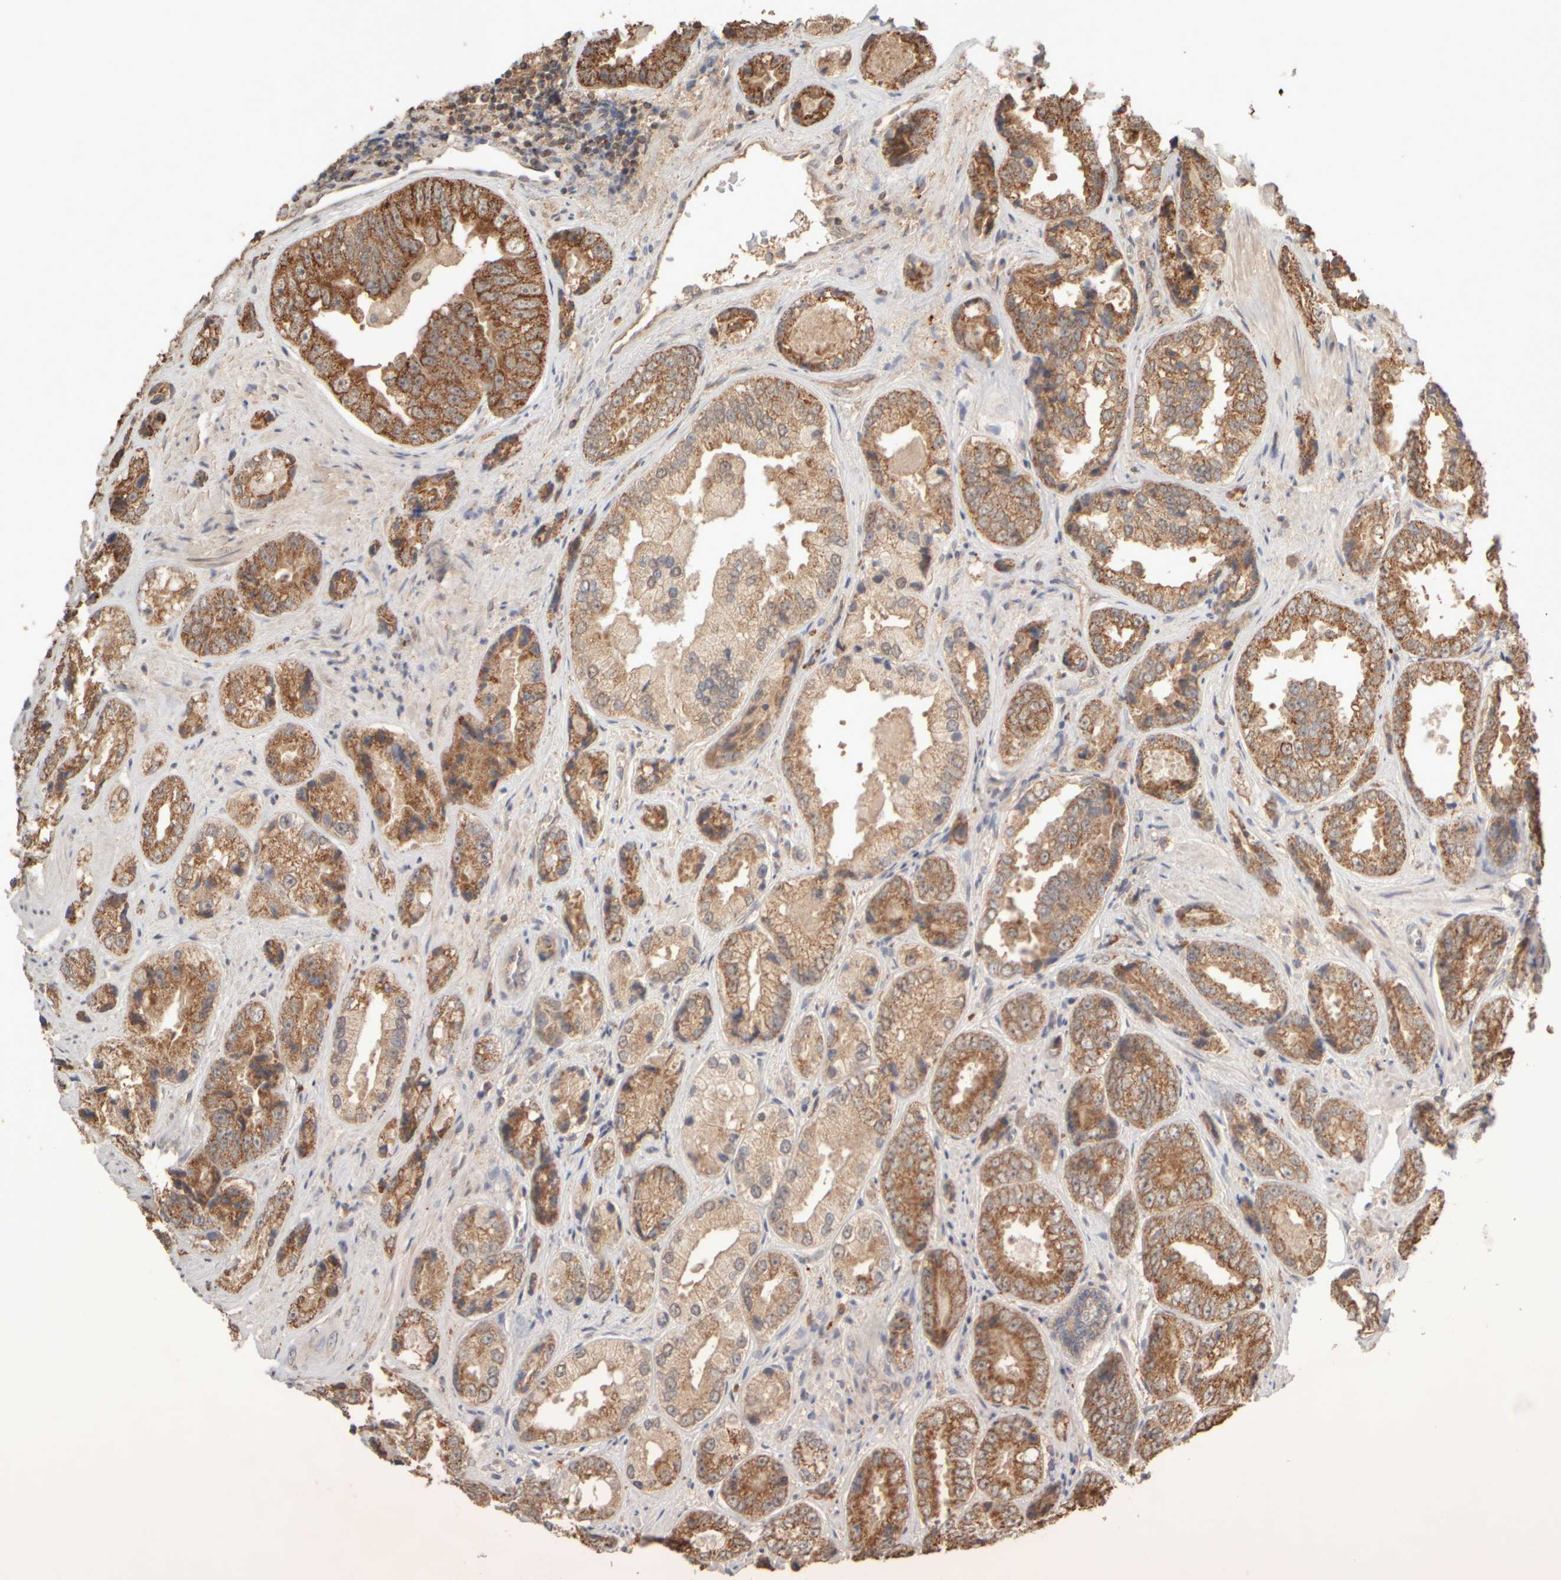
{"staining": {"intensity": "moderate", "quantity": ">75%", "location": "cytoplasmic/membranous"}, "tissue": "prostate cancer", "cell_type": "Tumor cells", "image_type": "cancer", "snomed": [{"axis": "morphology", "description": "Adenocarcinoma, High grade"}, {"axis": "topography", "description": "Prostate"}], "caption": "Immunohistochemistry micrograph of high-grade adenocarcinoma (prostate) stained for a protein (brown), which displays medium levels of moderate cytoplasmic/membranous staining in about >75% of tumor cells.", "gene": "EIF2B3", "patient": {"sex": "male", "age": 61}}